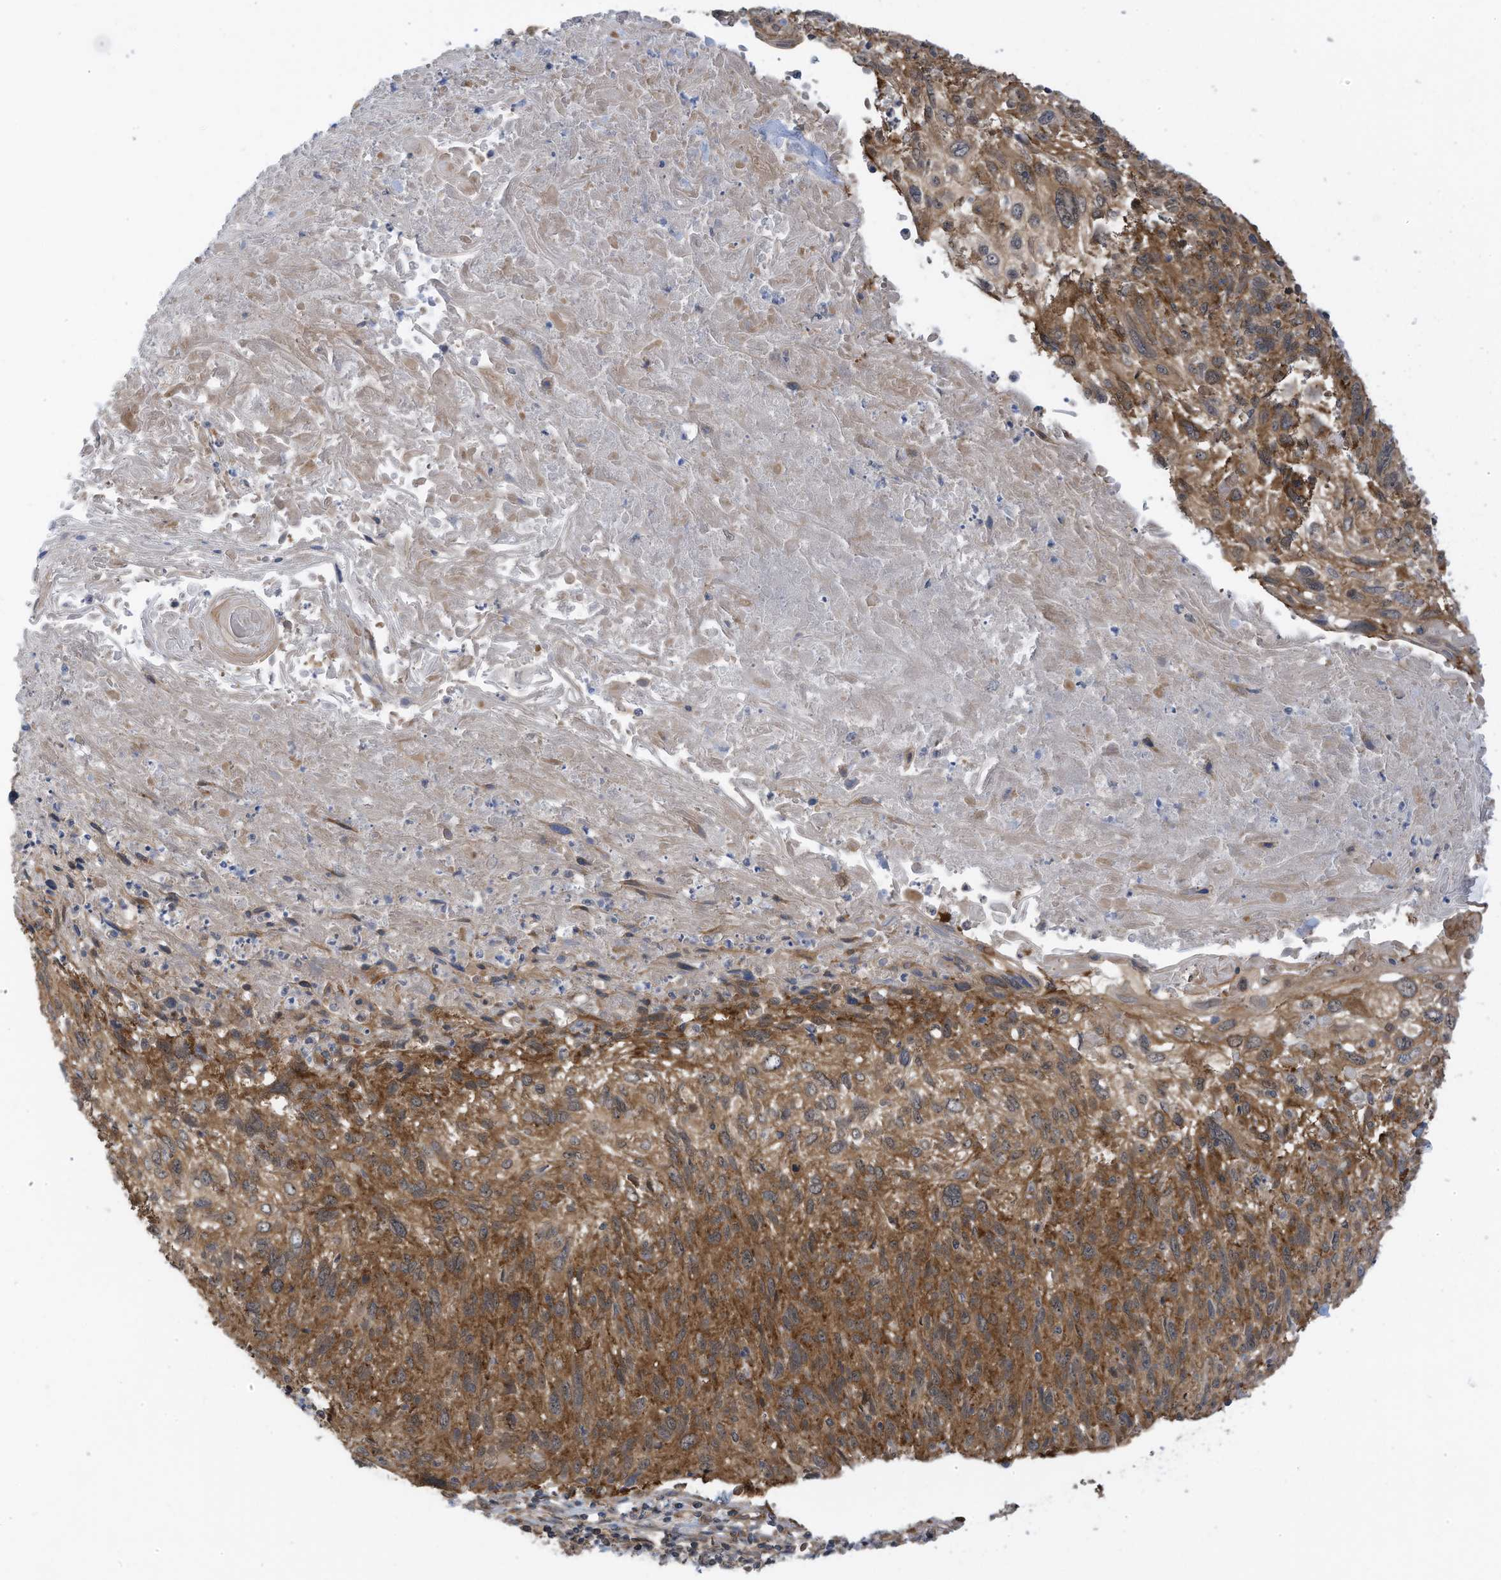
{"staining": {"intensity": "moderate", "quantity": ">75%", "location": "cytoplasmic/membranous"}, "tissue": "cervical cancer", "cell_type": "Tumor cells", "image_type": "cancer", "snomed": [{"axis": "morphology", "description": "Squamous cell carcinoma, NOS"}, {"axis": "topography", "description": "Cervix"}], "caption": "IHC image of human cervical cancer (squamous cell carcinoma) stained for a protein (brown), which exhibits medium levels of moderate cytoplasmic/membranous positivity in about >75% of tumor cells.", "gene": "REPS1", "patient": {"sex": "female", "age": 51}}